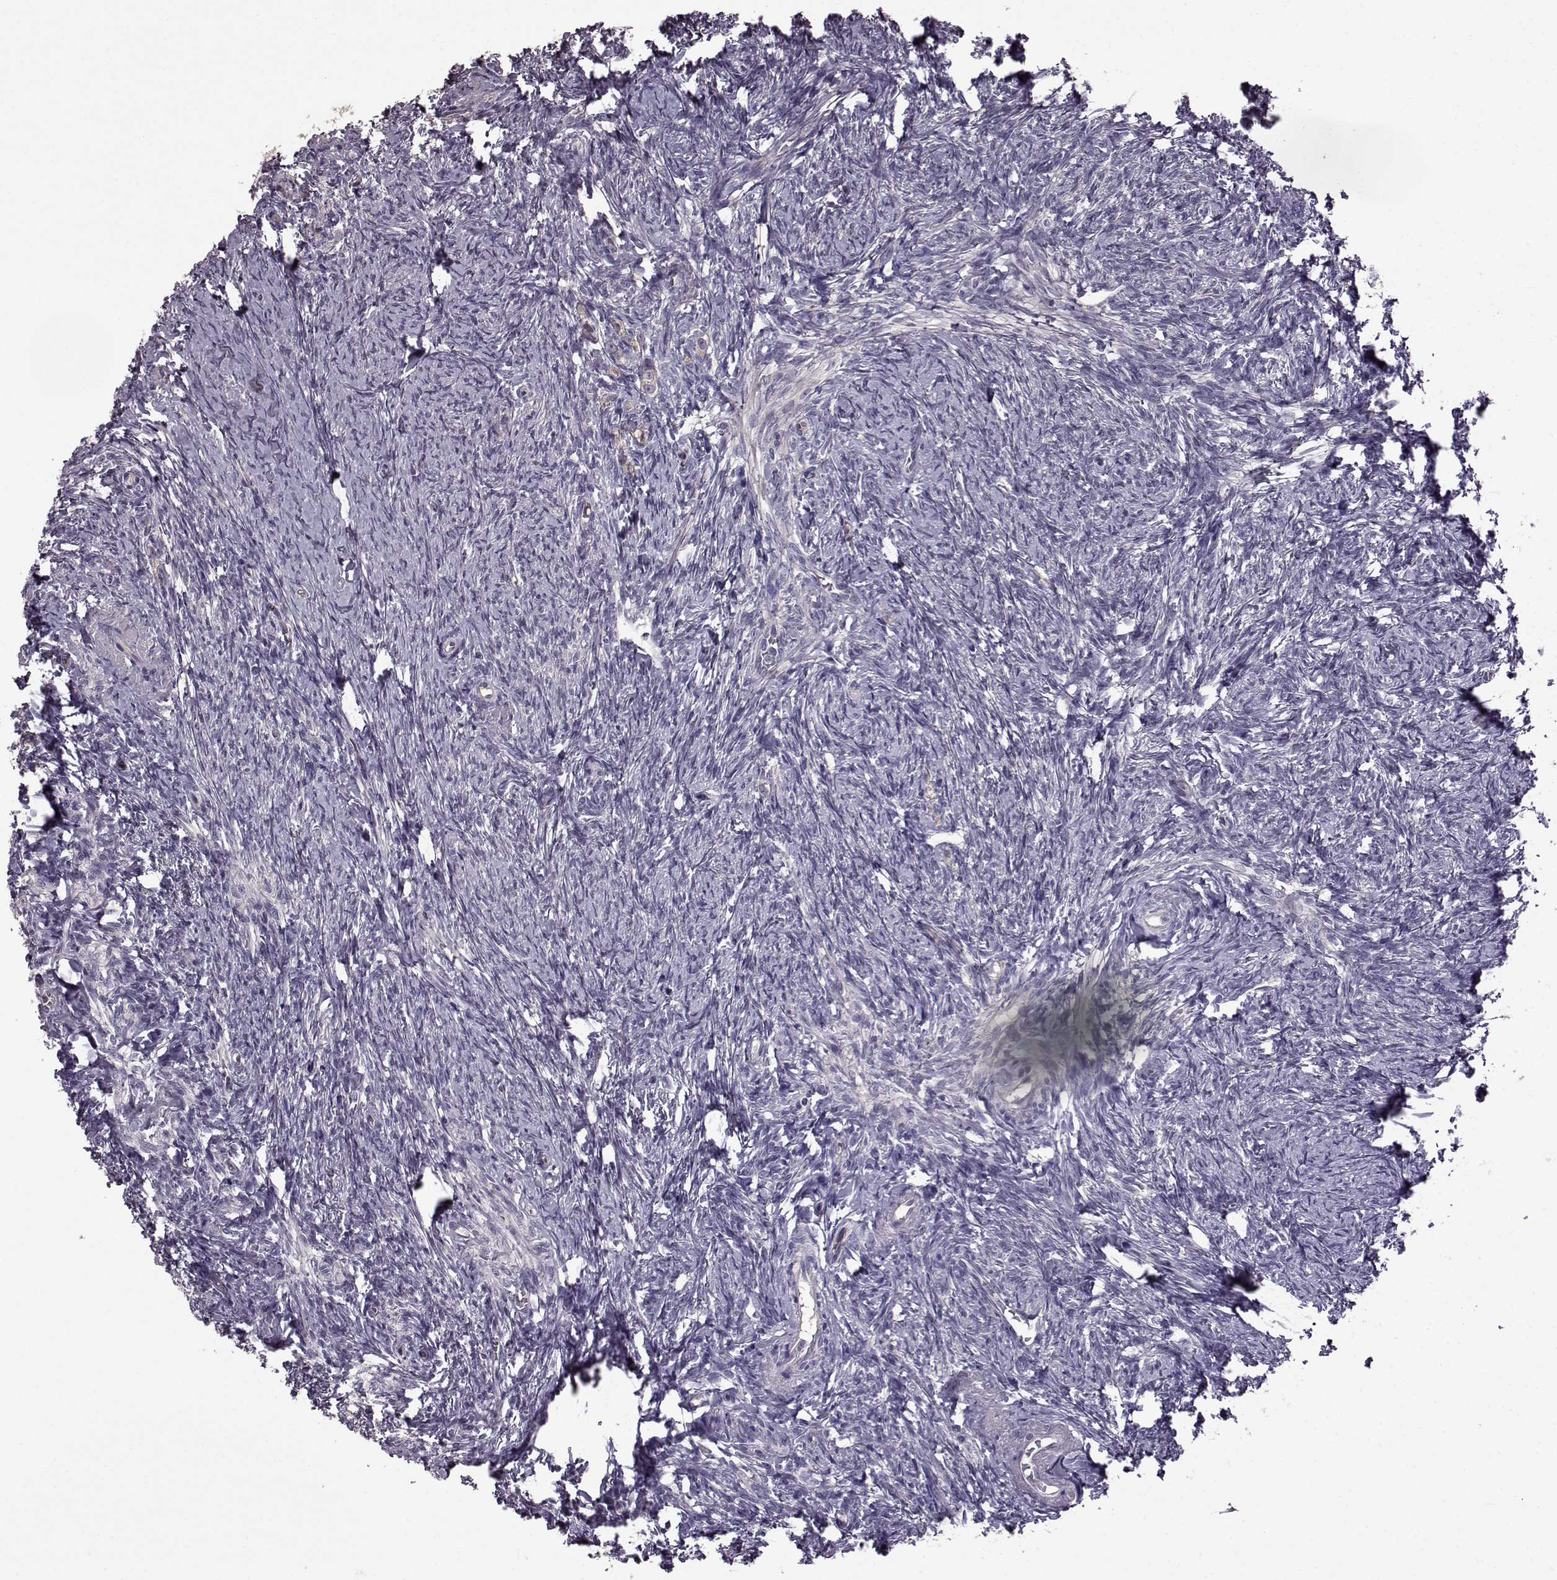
{"staining": {"intensity": "negative", "quantity": "none", "location": "none"}, "tissue": "ovary", "cell_type": "Follicle cells", "image_type": "normal", "snomed": [{"axis": "morphology", "description": "Normal tissue, NOS"}, {"axis": "topography", "description": "Ovary"}], "caption": "This micrograph is of normal ovary stained with immunohistochemistry (IHC) to label a protein in brown with the nuclei are counter-stained blue. There is no expression in follicle cells. The staining is performed using DAB brown chromogen with nuclei counter-stained in using hematoxylin.", "gene": "EDDM3B", "patient": {"sex": "female", "age": 72}}